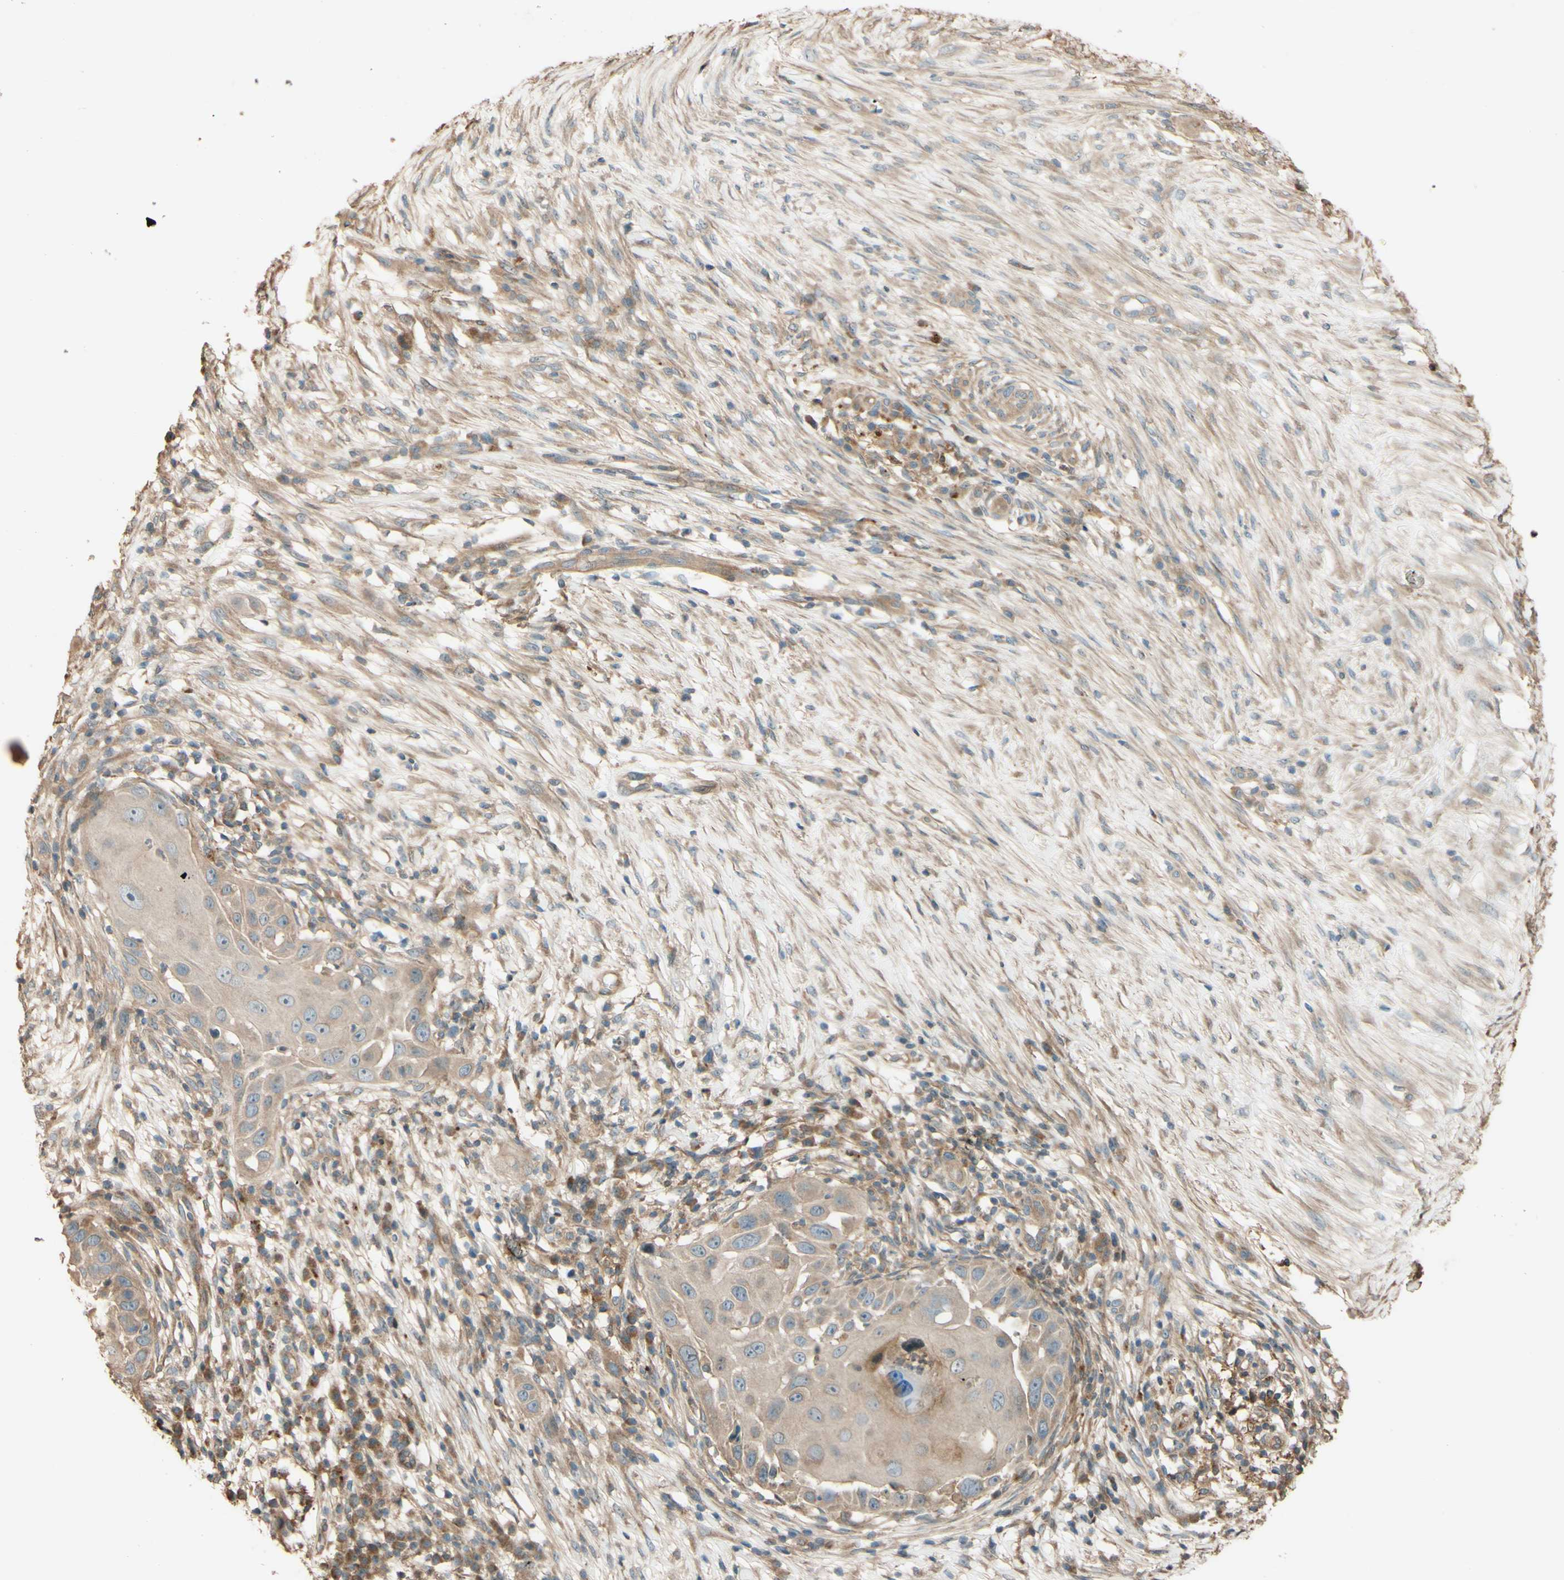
{"staining": {"intensity": "weak", "quantity": "25%-75%", "location": "cytoplasmic/membranous"}, "tissue": "skin cancer", "cell_type": "Tumor cells", "image_type": "cancer", "snomed": [{"axis": "morphology", "description": "Squamous cell carcinoma, NOS"}, {"axis": "topography", "description": "Skin"}], "caption": "The immunohistochemical stain labels weak cytoplasmic/membranous staining in tumor cells of skin squamous cell carcinoma tissue. (DAB = brown stain, brightfield microscopy at high magnification).", "gene": "RNF19A", "patient": {"sex": "female", "age": 44}}